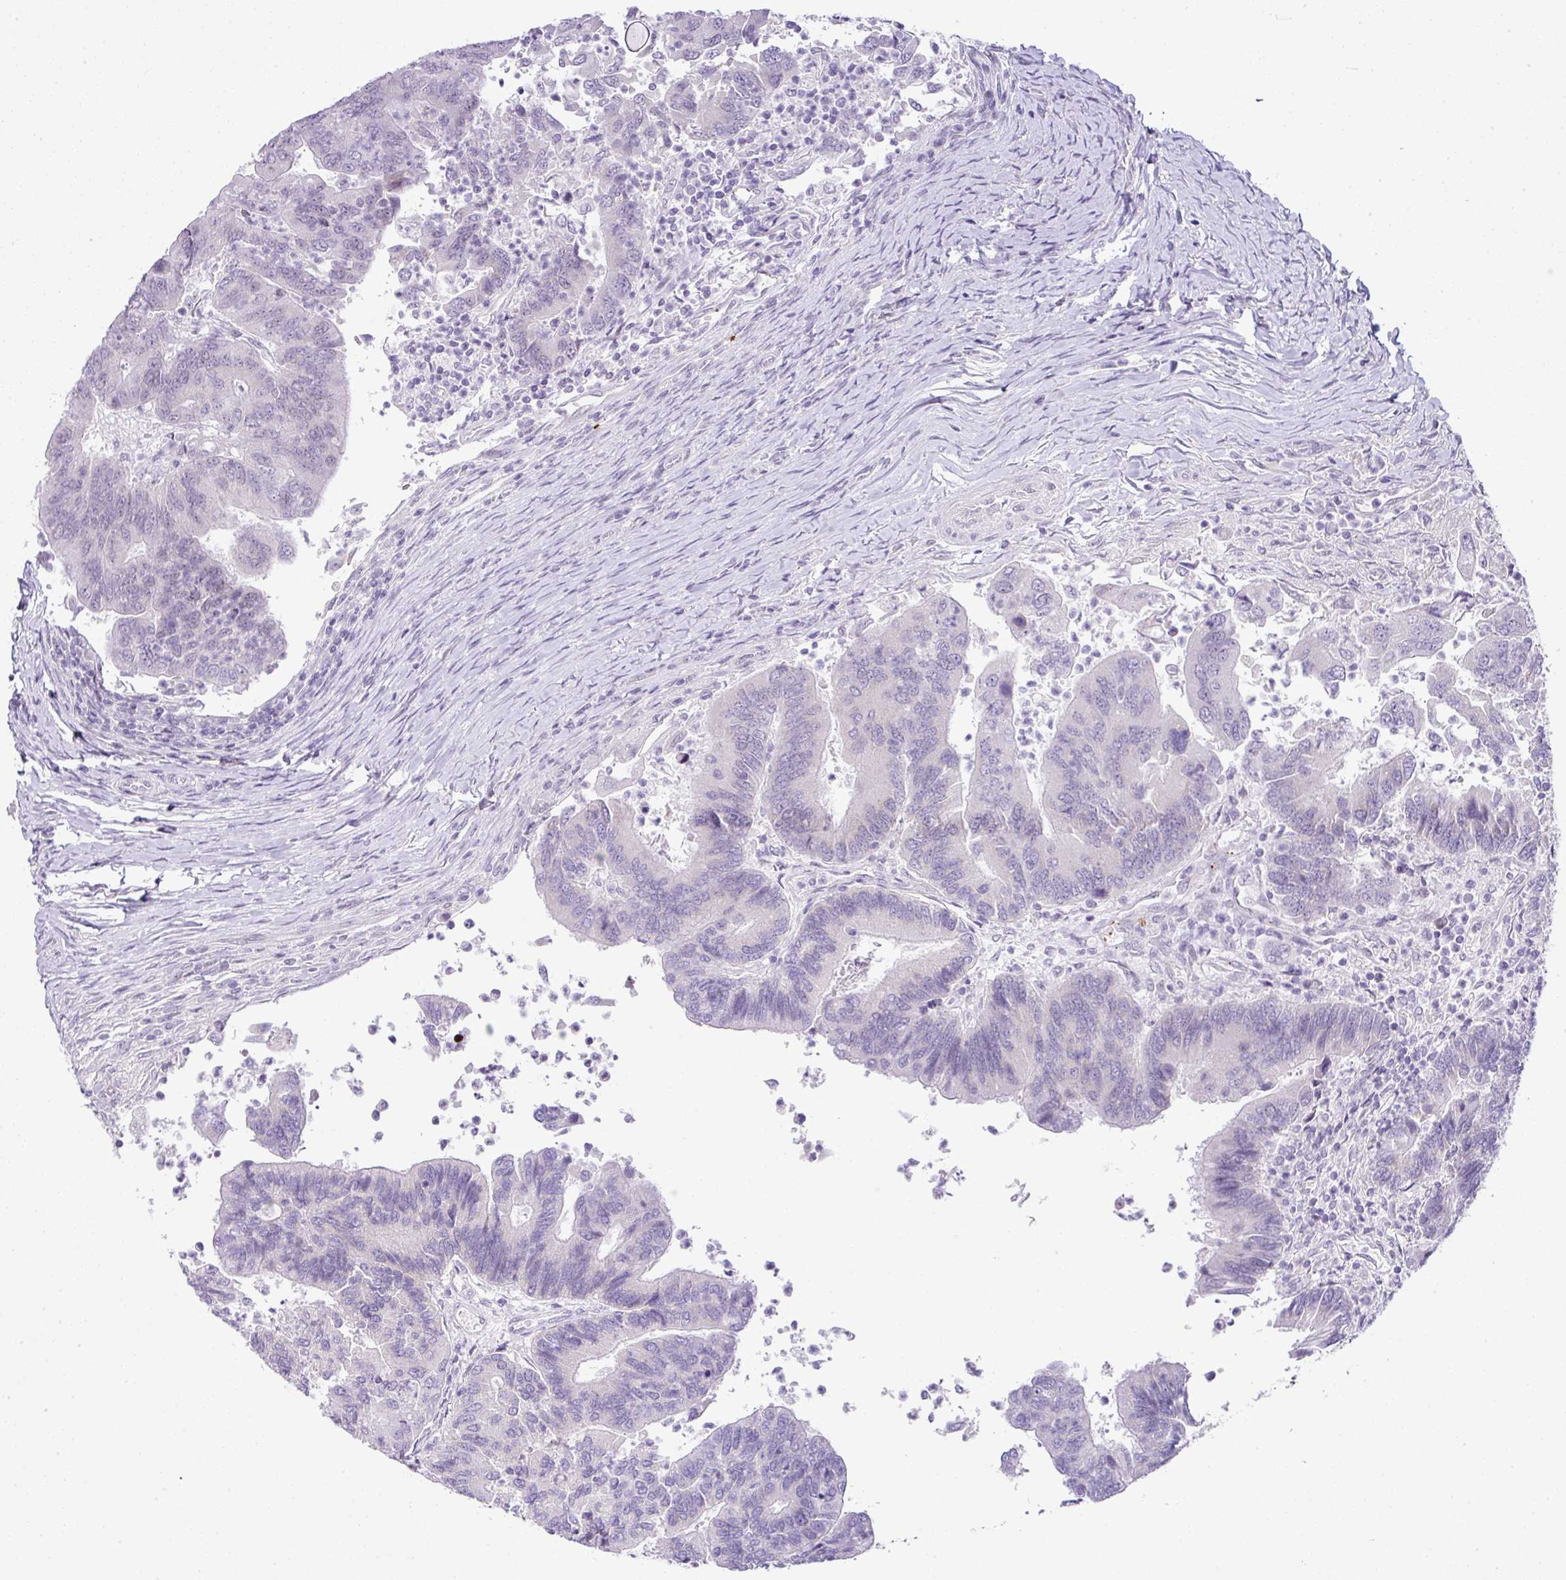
{"staining": {"intensity": "negative", "quantity": "none", "location": "none"}, "tissue": "colorectal cancer", "cell_type": "Tumor cells", "image_type": "cancer", "snomed": [{"axis": "morphology", "description": "Adenocarcinoma, NOS"}, {"axis": "topography", "description": "Colon"}], "caption": "IHC of colorectal cancer (adenocarcinoma) shows no staining in tumor cells.", "gene": "CMTM5", "patient": {"sex": "female", "age": 67}}